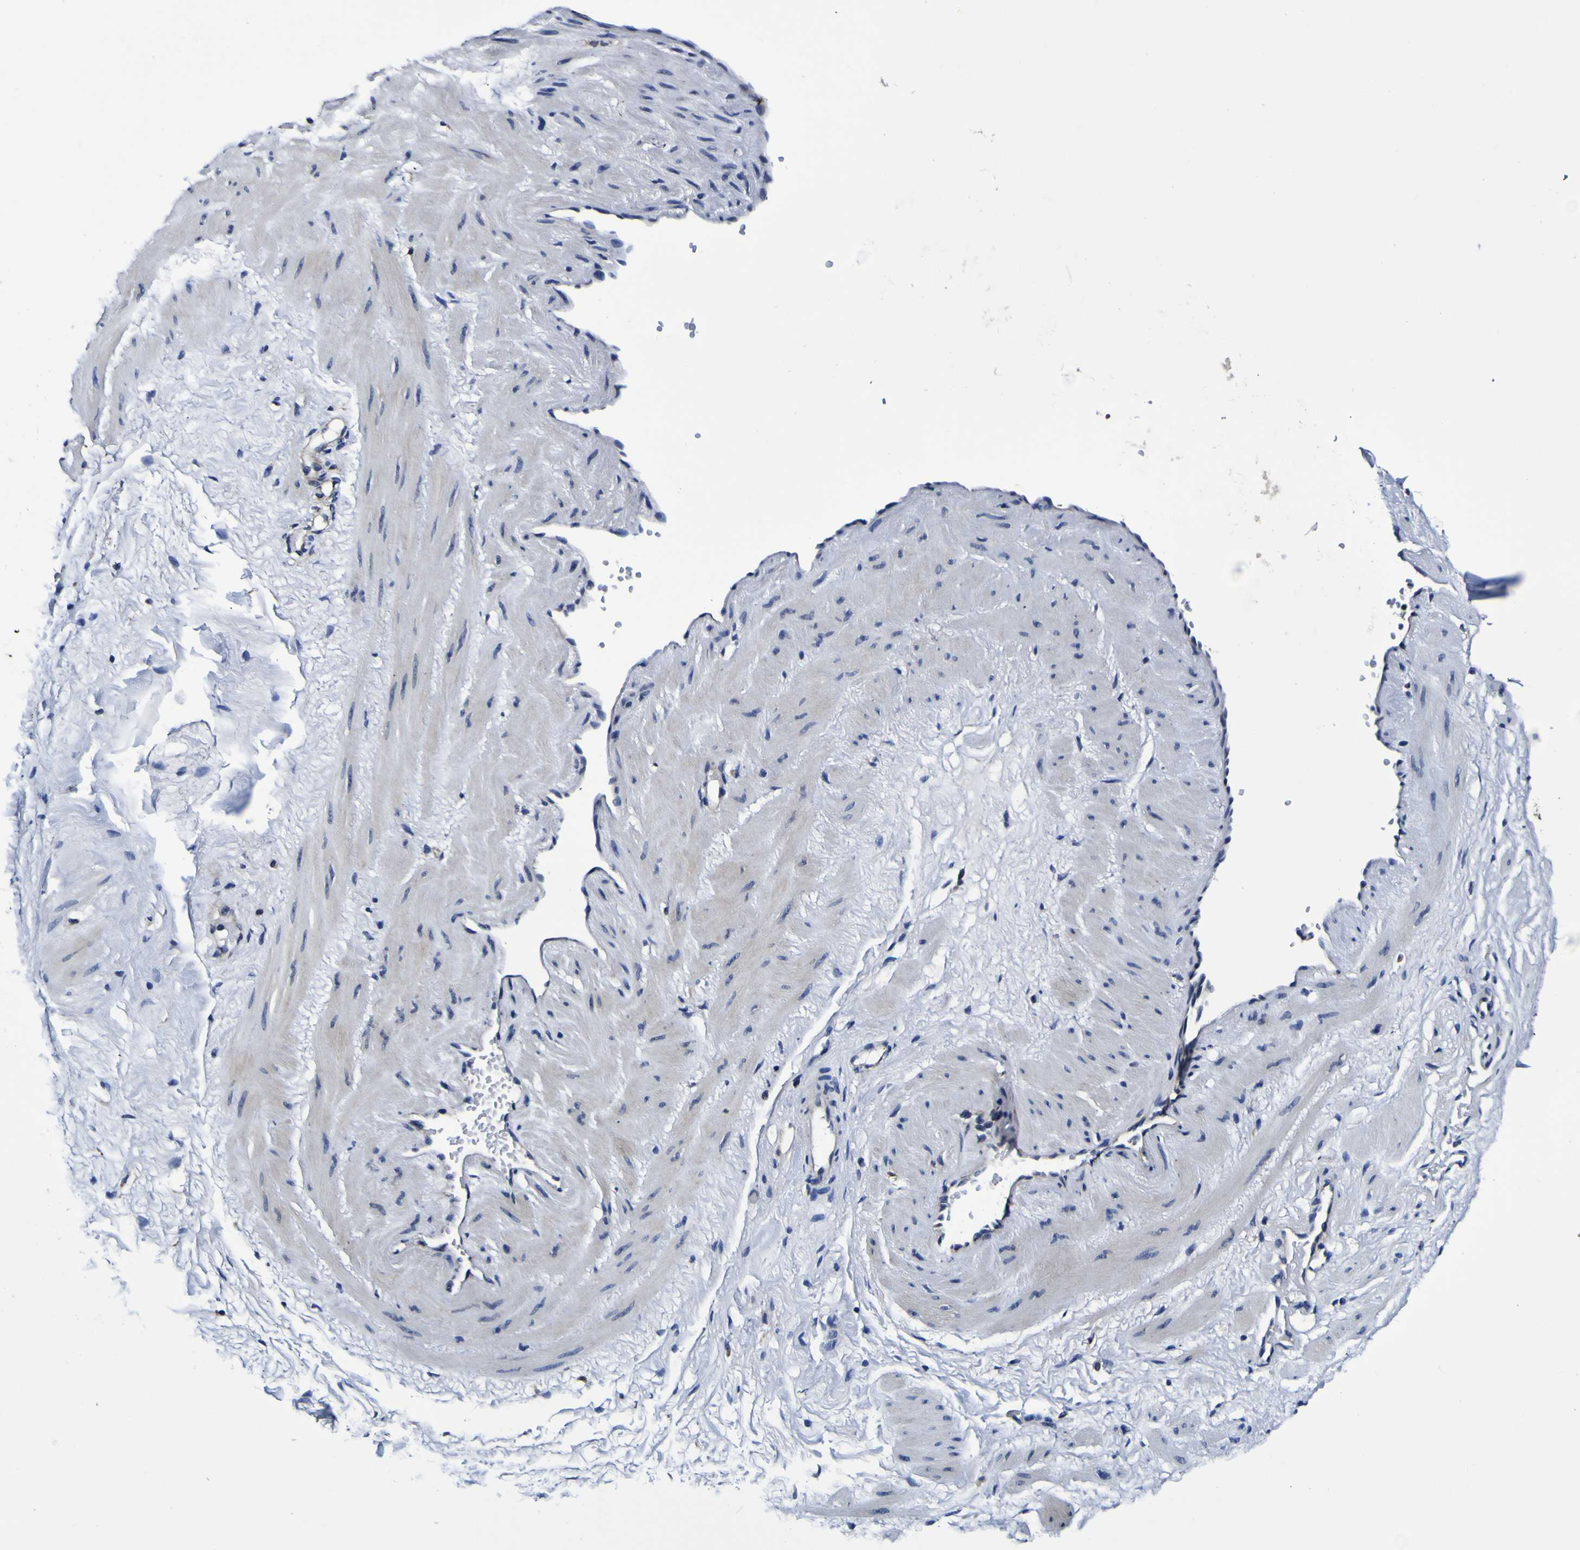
{"staining": {"intensity": "negative", "quantity": "none", "location": "none"}, "tissue": "adipose tissue", "cell_type": "Adipocytes", "image_type": "normal", "snomed": [{"axis": "morphology", "description": "Normal tissue, NOS"}, {"axis": "topography", "description": "Soft tissue"}, {"axis": "topography", "description": "Vascular tissue"}], "caption": "IHC of unremarkable human adipose tissue demonstrates no expression in adipocytes.", "gene": "GPX1", "patient": {"sex": "female", "age": 35}}